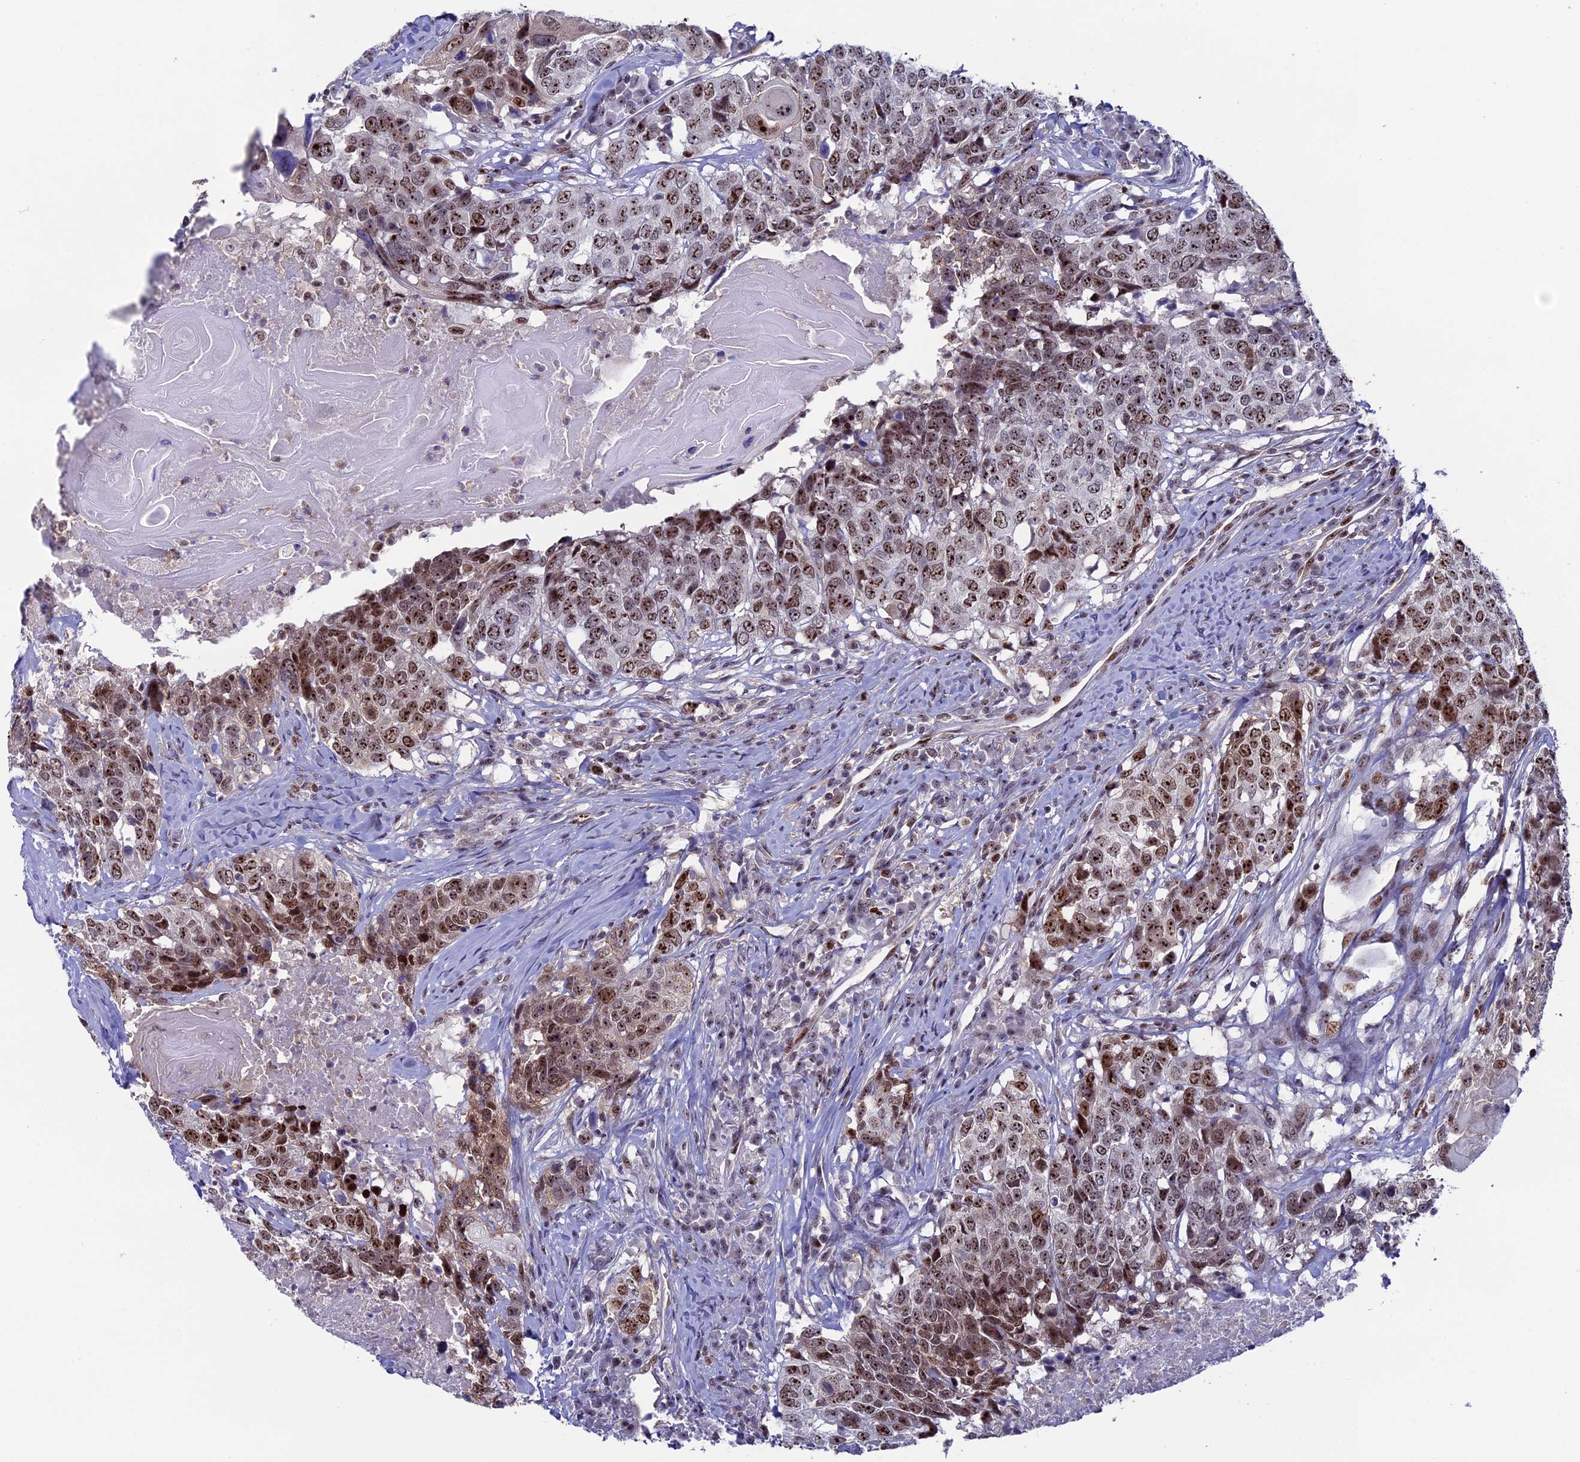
{"staining": {"intensity": "moderate", "quantity": ">75%", "location": "nuclear"}, "tissue": "head and neck cancer", "cell_type": "Tumor cells", "image_type": "cancer", "snomed": [{"axis": "morphology", "description": "Squamous cell carcinoma, NOS"}, {"axis": "topography", "description": "Head-Neck"}], "caption": "Immunohistochemistry staining of head and neck cancer, which reveals medium levels of moderate nuclear expression in approximately >75% of tumor cells indicating moderate nuclear protein staining. The staining was performed using DAB (3,3'-diaminobenzidine) (brown) for protein detection and nuclei were counterstained in hematoxylin (blue).", "gene": "CCDC86", "patient": {"sex": "male", "age": 66}}